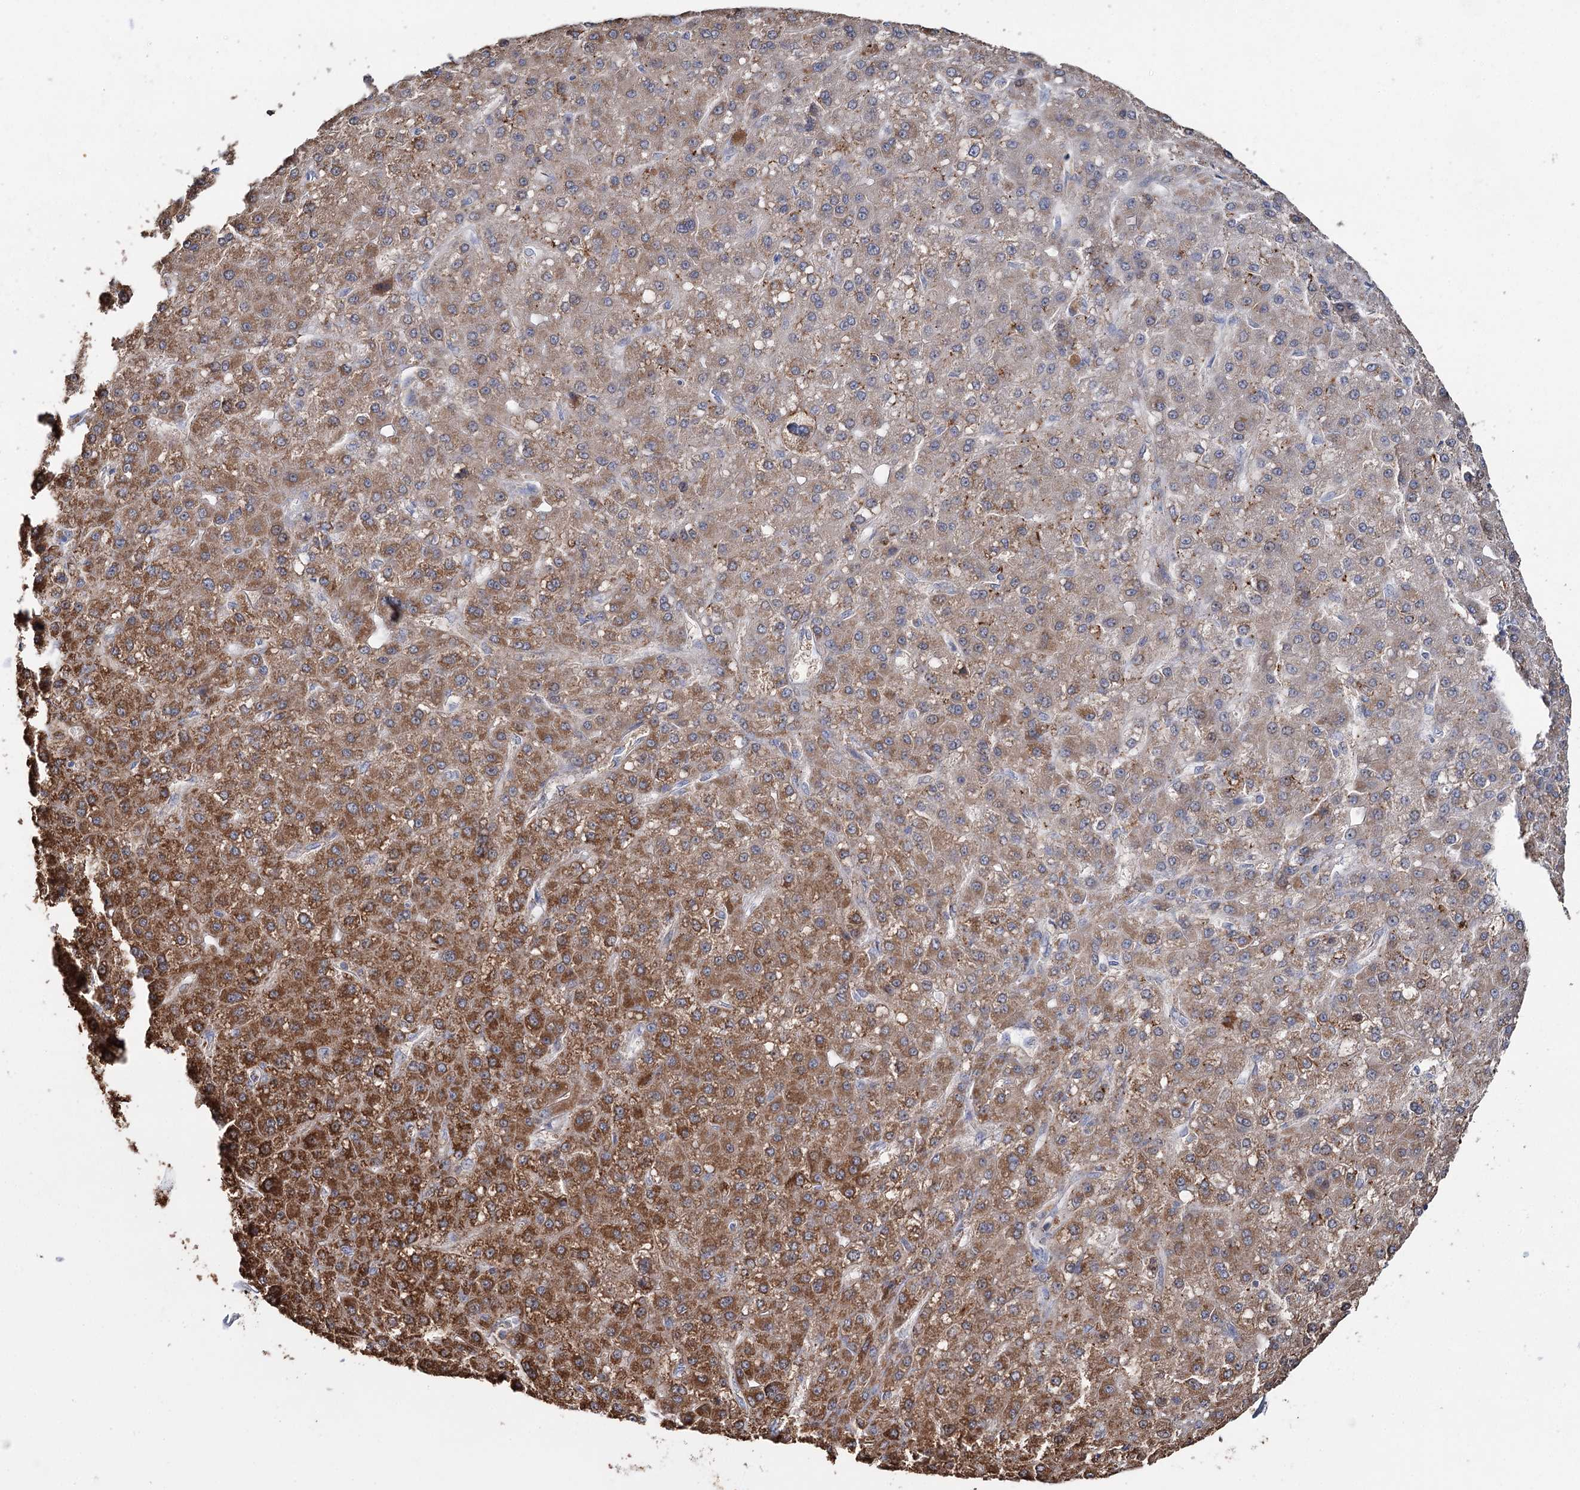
{"staining": {"intensity": "moderate", "quantity": ">75%", "location": "cytoplasmic/membranous"}, "tissue": "liver cancer", "cell_type": "Tumor cells", "image_type": "cancer", "snomed": [{"axis": "morphology", "description": "Carcinoma, Hepatocellular, NOS"}, {"axis": "topography", "description": "Liver"}], "caption": "Moderate cytoplasmic/membranous positivity is present in about >75% of tumor cells in liver cancer (hepatocellular carcinoma). (DAB (3,3'-diaminobenzidine) IHC, brown staining for protein, blue staining for nuclei).", "gene": "MRPL44", "patient": {"sex": "male", "age": 67}}